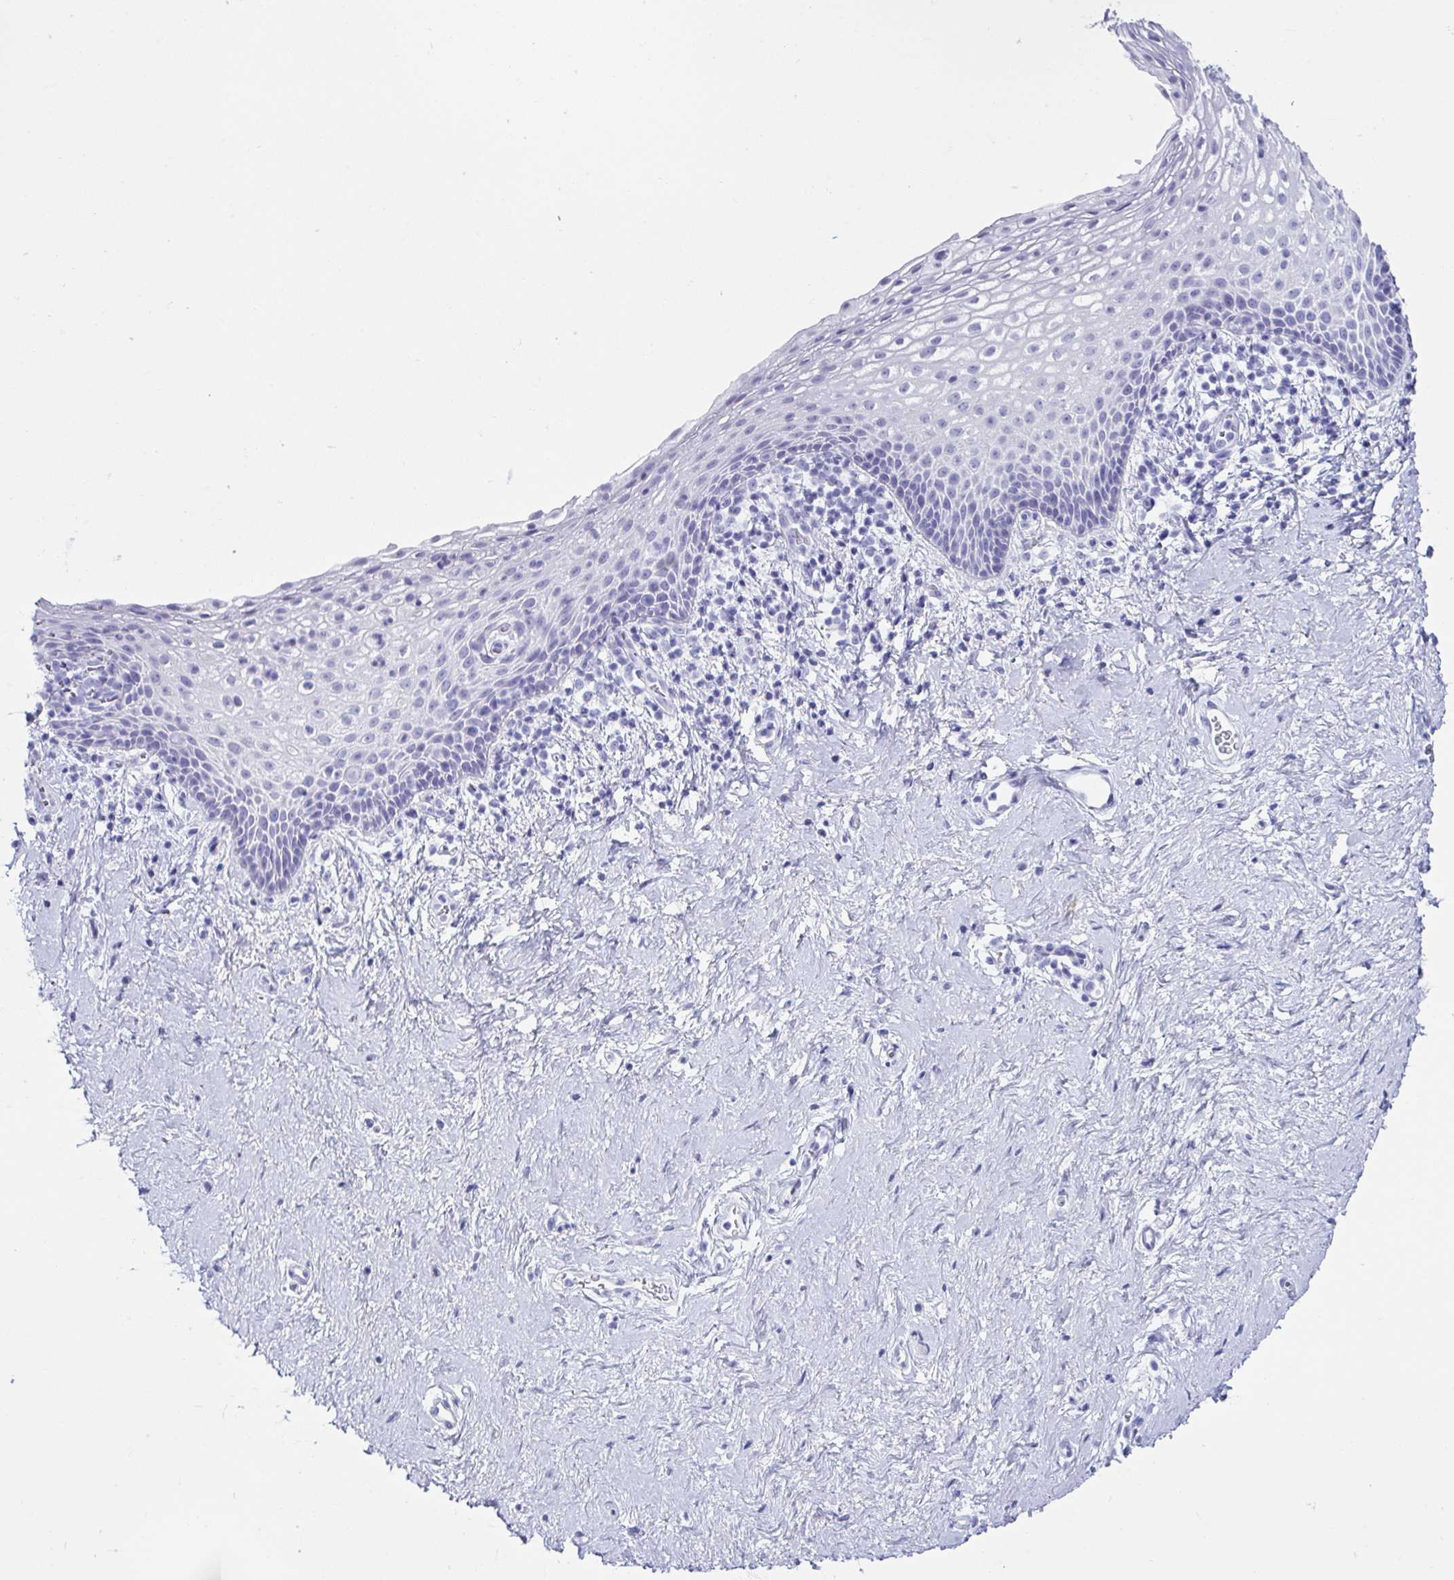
{"staining": {"intensity": "negative", "quantity": "none", "location": "none"}, "tissue": "vagina", "cell_type": "Squamous epithelial cells", "image_type": "normal", "snomed": [{"axis": "morphology", "description": "Normal tissue, NOS"}, {"axis": "topography", "description": "Vagina"}], "caption": "IHC image of benign vagina: human vagina stained with DAB demonstrates no significant protein positivity in squamous epithelial cells.", "gene": "CD164L2", "patient": {"sex": "female", "age": 61}}